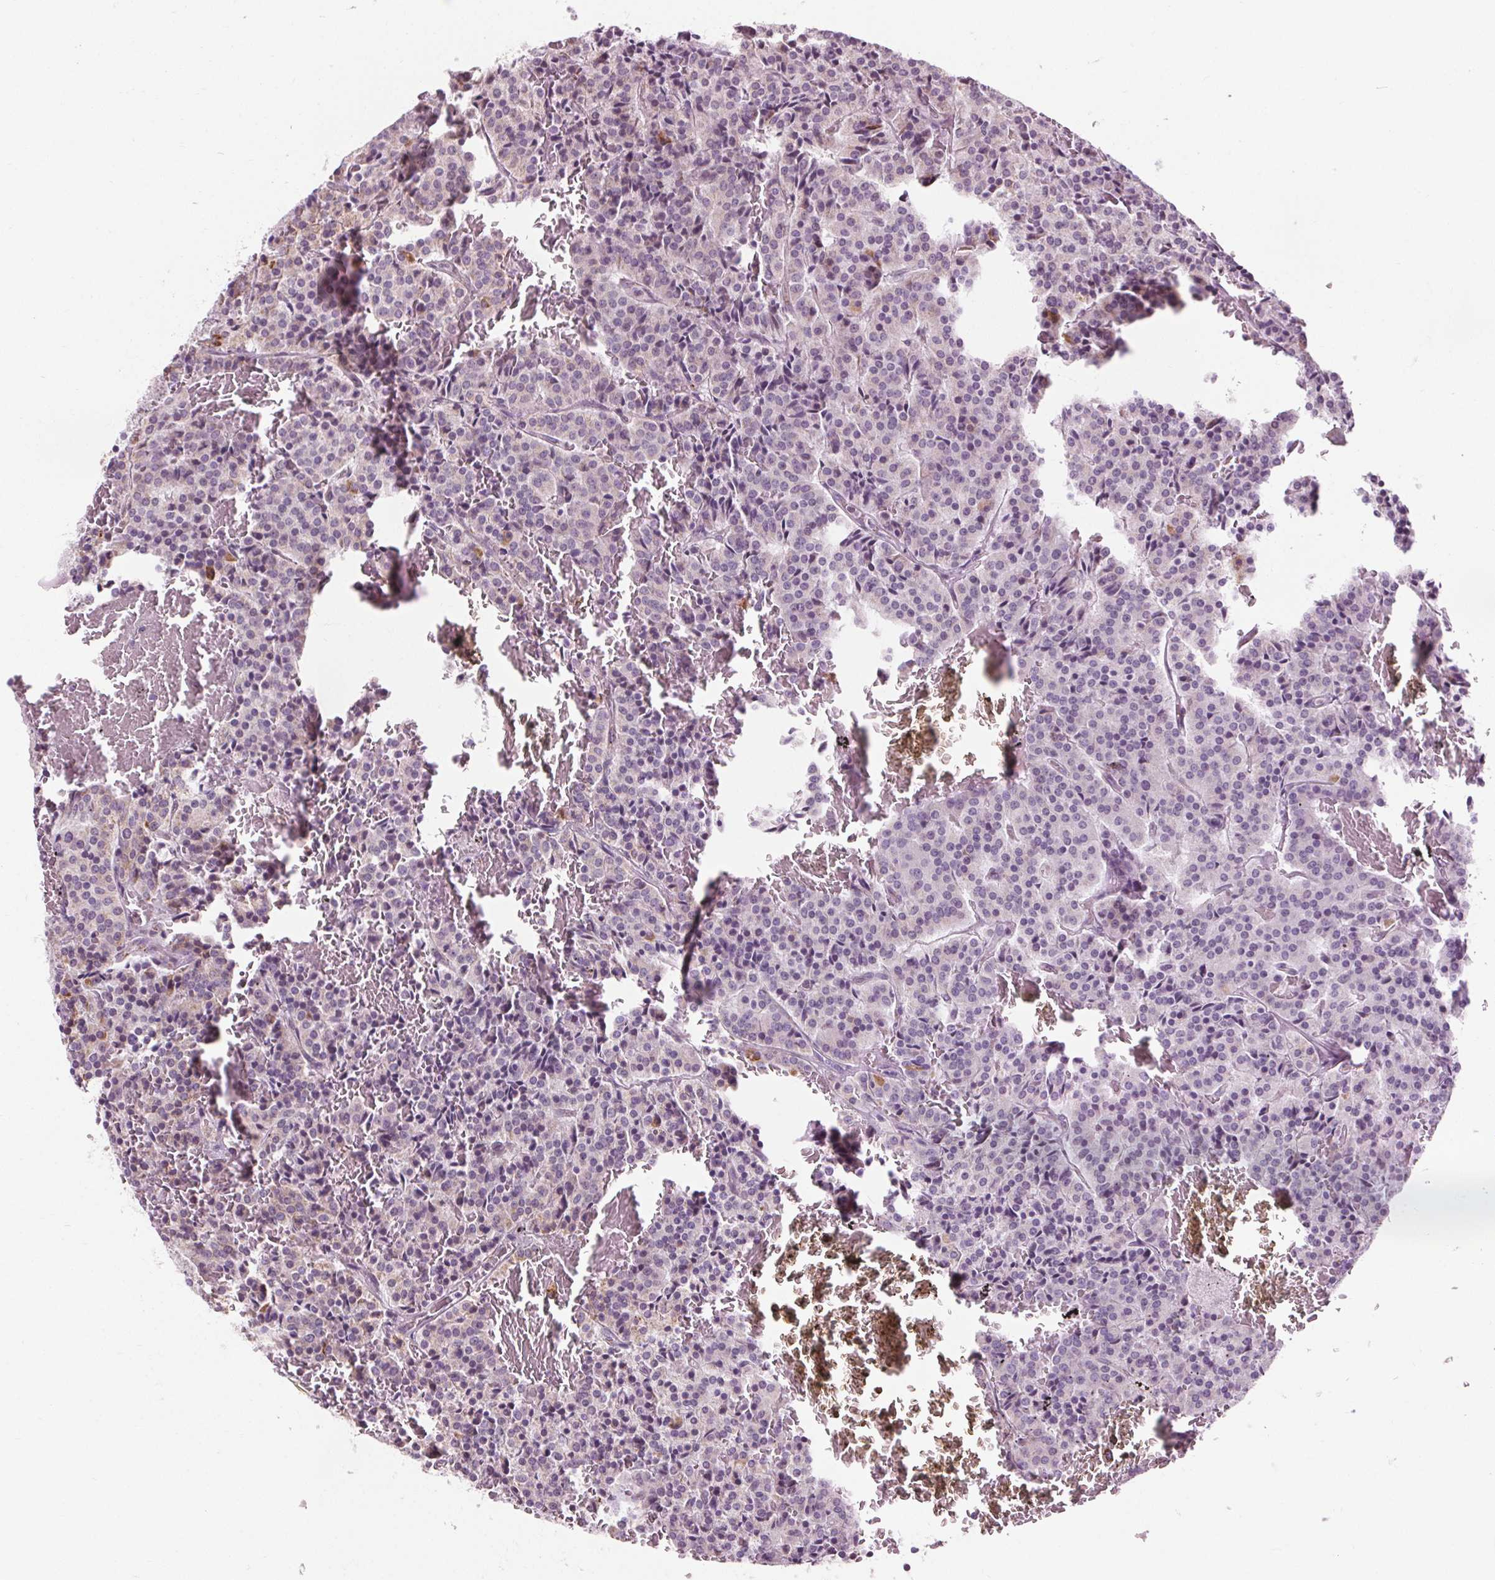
{"staining": {"intensity": "negative", "quantity": "none", "location": "none"}, "tissue": "carcinoid", "cell_type": "Tumor cells", "image_type": "cancer", "snomed": [{"axis": "morphology", "description": "Carcinoid, malignant, NOS"}, {"axis": "topography", "description": "Lung"}], "caption": "Immunohistochemistry (IHC) image of carcinoid stained for a protein (brown), which exhibits no staining in tumor cells.", "gene": "LFNG", "patient": {"sex": "male", "age": 70}}